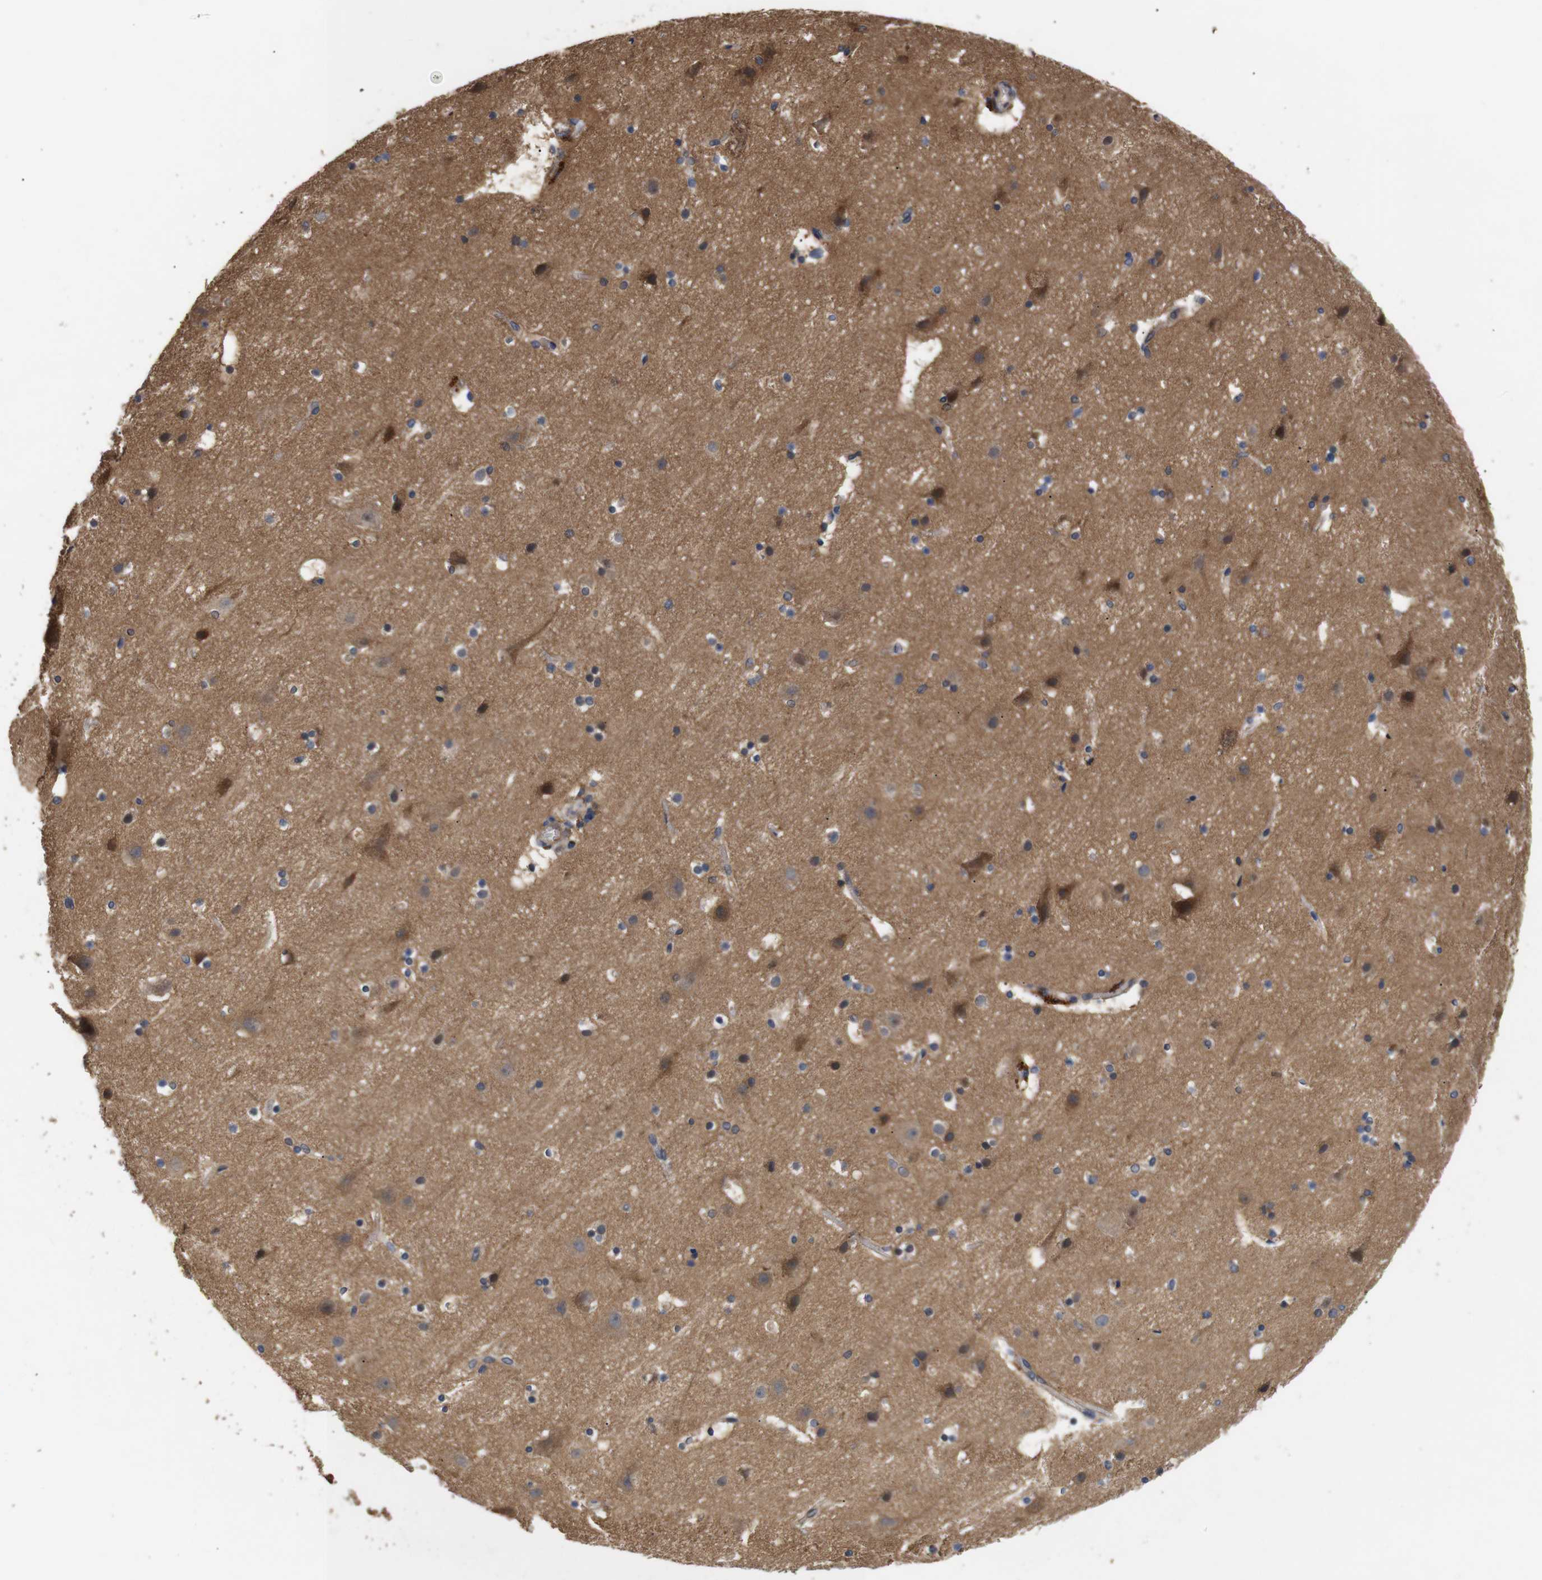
{"staining": {"intensity": "moderate", "quantity": "25%-75%", "location": "cytoplasmic/membranous"}, "tissue": "cerebral cortex", "cell_type": "Endothelial cells", "image_type": "normal", "snomed": [{"axis": "morphology", "description": "Normal tissue, NOS"}, {"axis": "topography", "description": "Cerebral cortex"}], "caption": "The micrograph exhibits a brown stain indicating the presence of a protein in the cytoplasmic/membranous of endothelial cells in cerebral cortex.", "gene": "DDR1", "patient": {"sex": "male", "age": 45}}